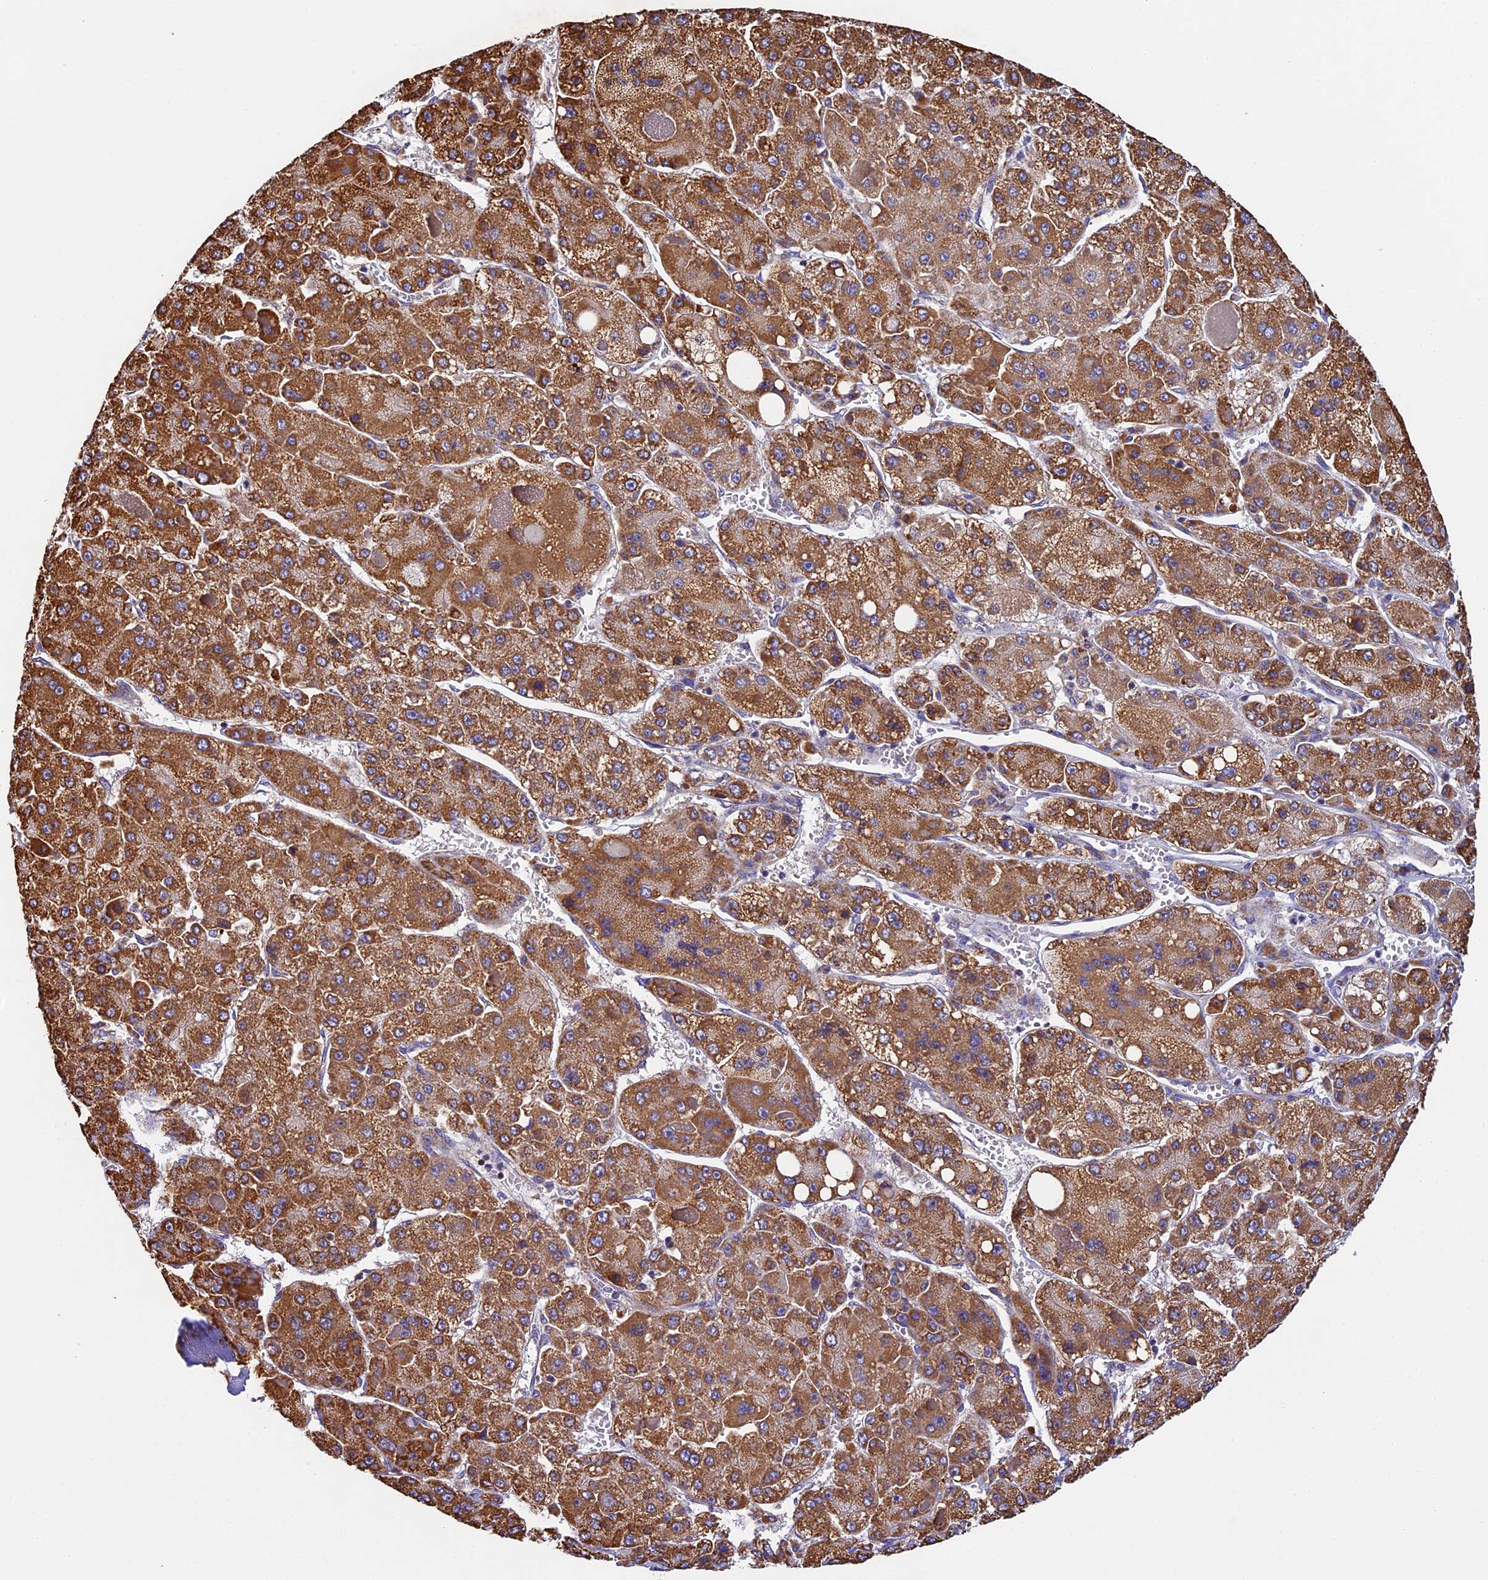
{"staining": {"intensity": "moderate", "quantity": ">75%", "location": "cytoplasmic/membranous"}, "tissue": "liver cancer", "cell_type": "Tumor cells", "image_type": "cancer", "snomed": [{"axis": "morphology", "description": "Carcinoma, Hepatocellular, NOS"}, {"axis": "topography", "description": "Liver"}], "caption": "Liver cancer stained with DAB (3,3'-diaminobenzidine) IHC exhibits medium levels of moderate cytoplasmic/membranous staining in approximately >75% of tumor cells.", "gene": "OCEL1", "patient": {"sex": "female", "age": 73}}